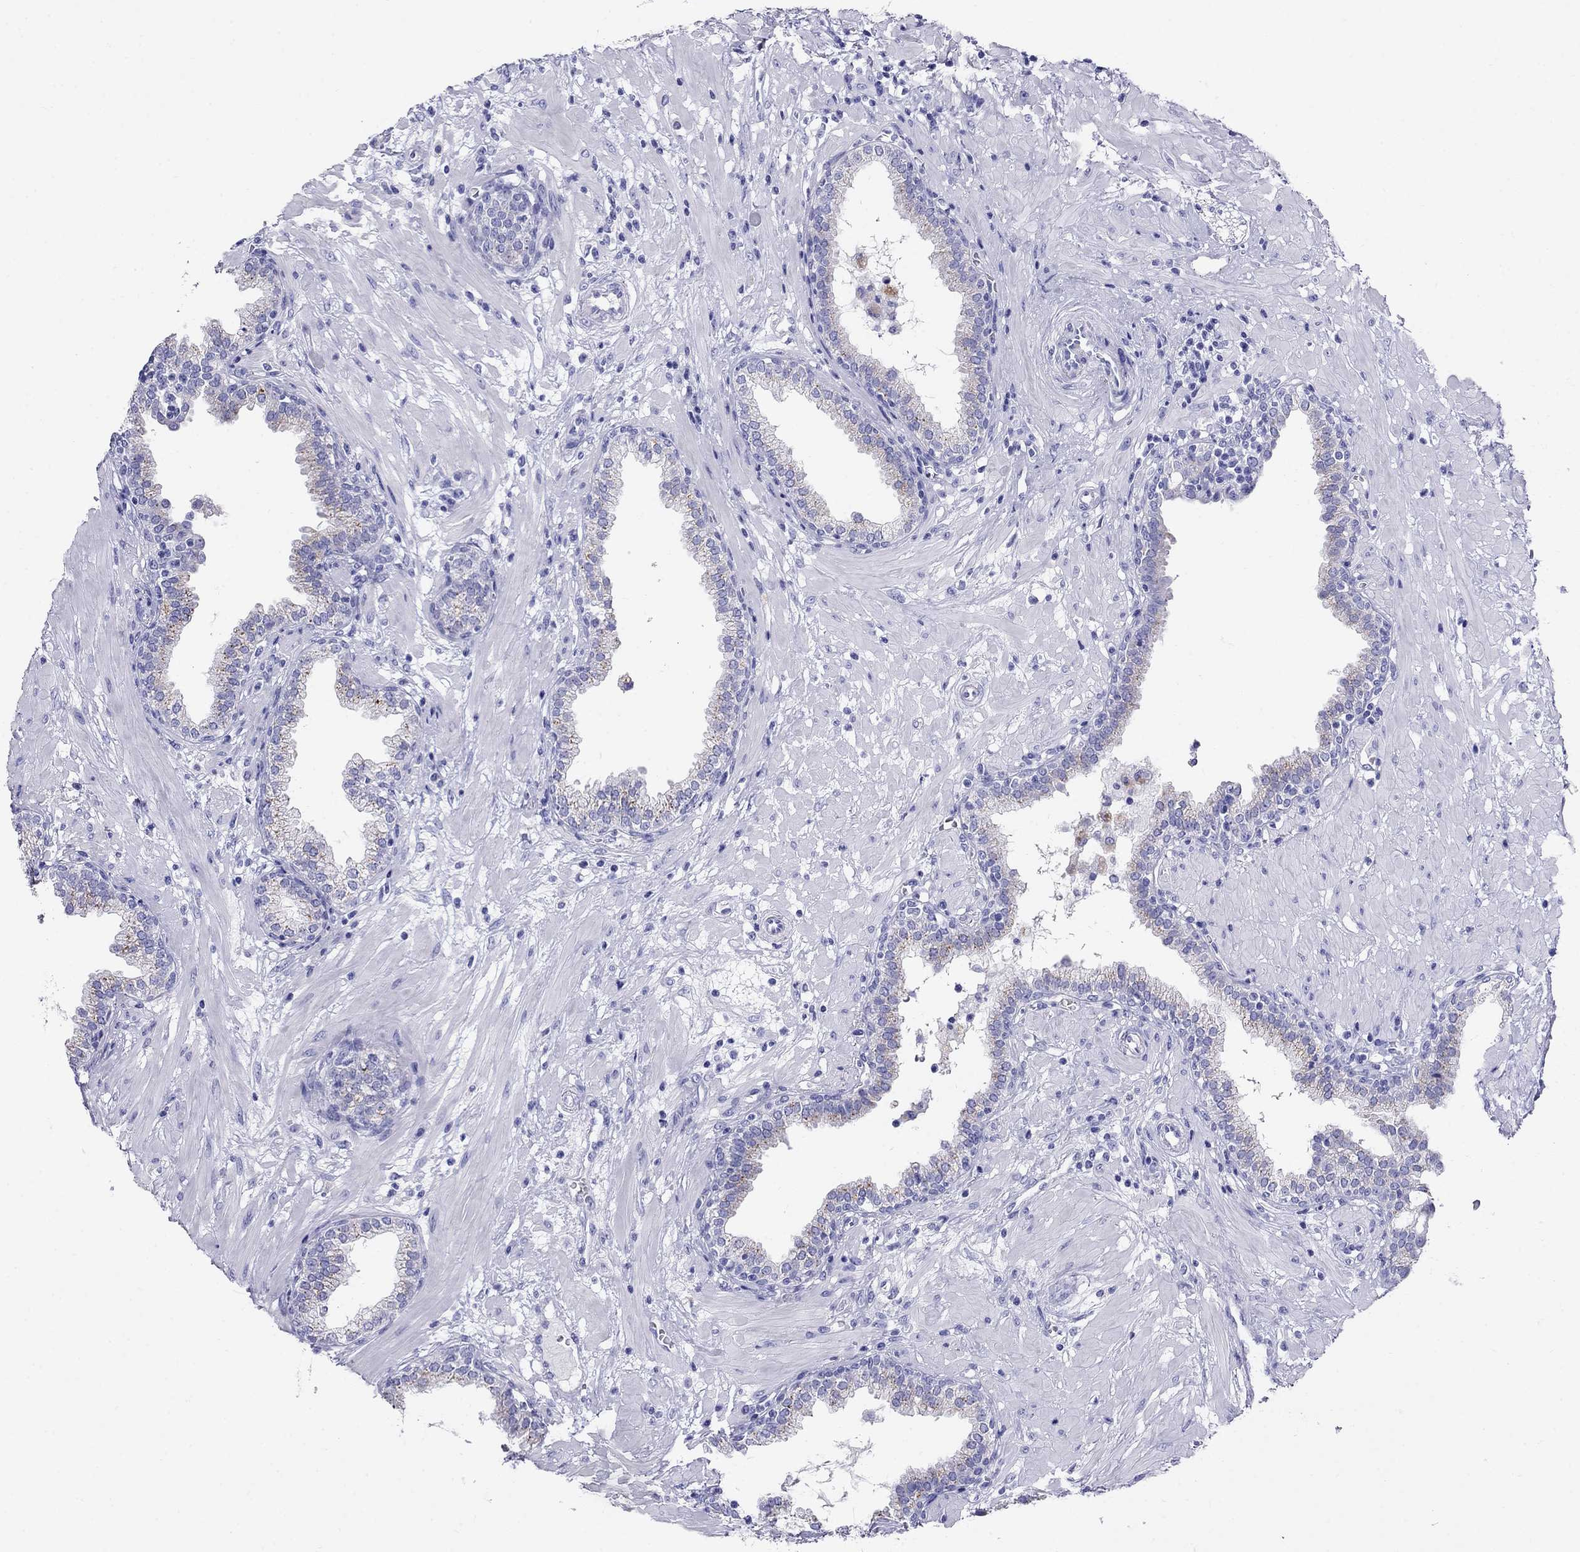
{"staining": {"intensity": "negative", "quantity": "none", "location": "none"}, "tissue": "prostate", "cell_type": "Glandular cells", "image_type": "normal", "snomed": [{"axis": "morphology", "description": "Normal tissue, NOS"}, {"axis": "topography", "description": "Prostate"}], "caption": "IHC micrograph of benign prostate: prostate stained with DAB (3,3'-diaminobenzidine) reveals no significant protein staining in glandular cells. (Immunohistochemistry, brightfield microscopy, high magnification).", "gene": "MC5R", "patient": {"sex": "male", "age": 64}}